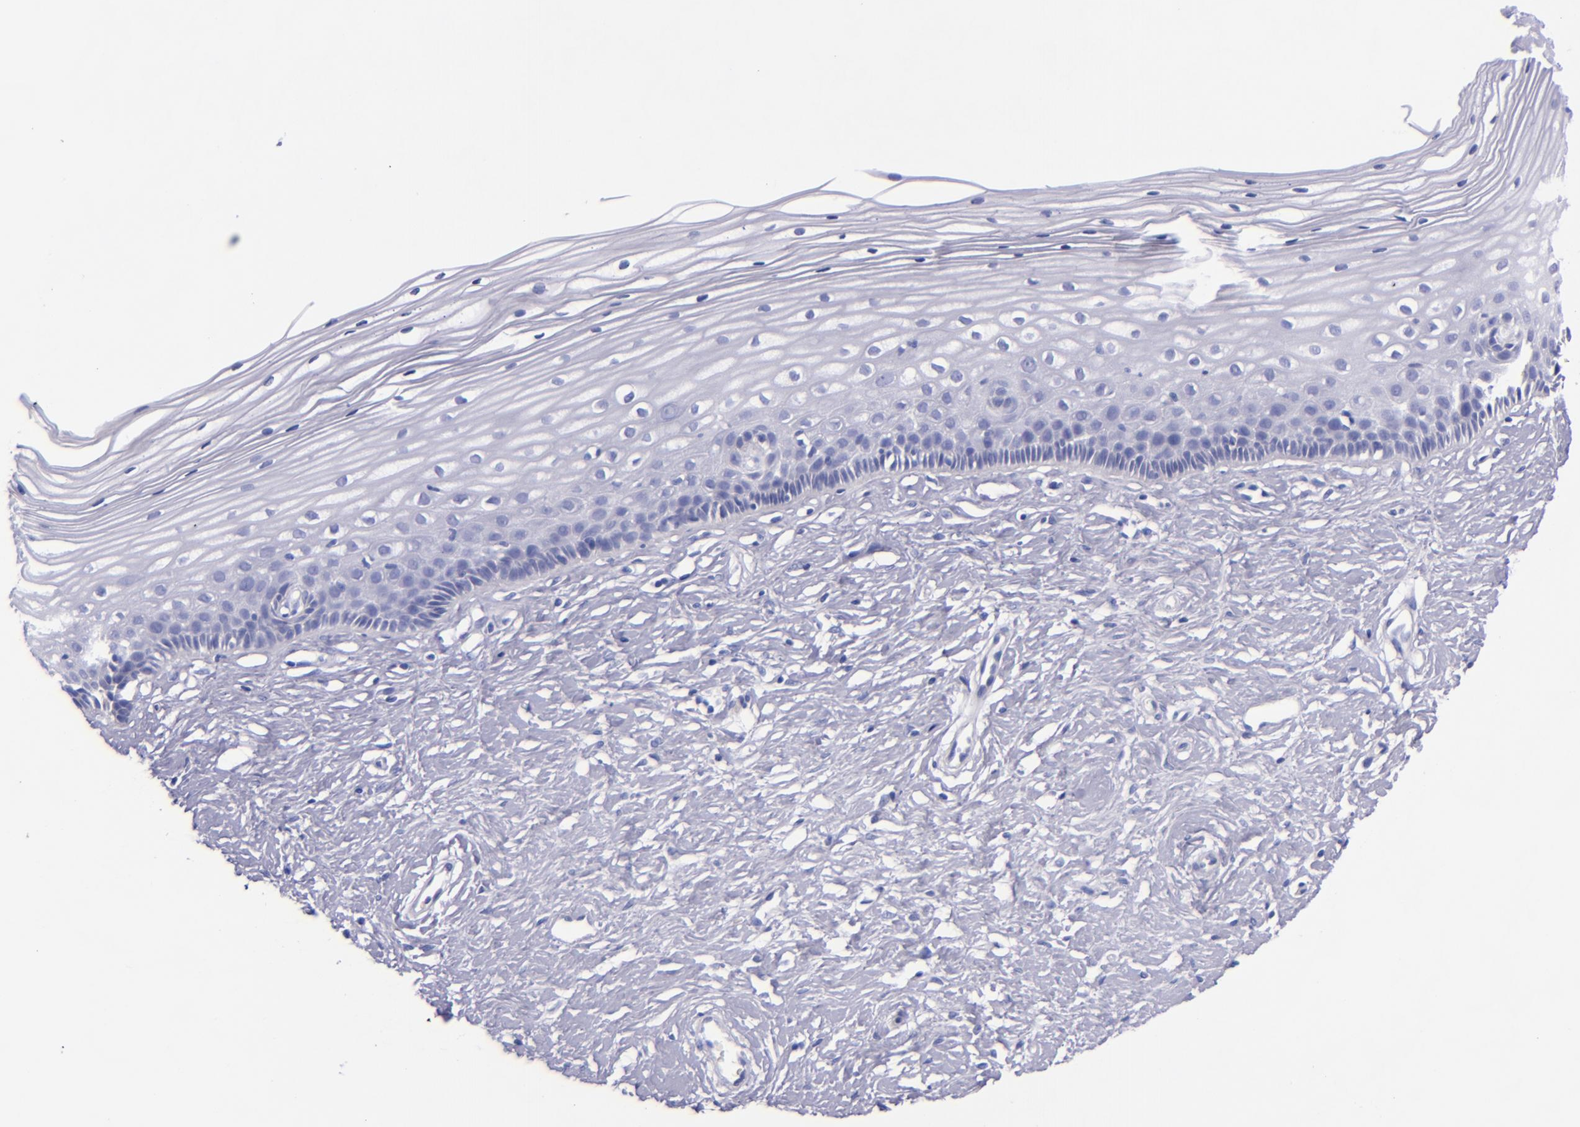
{"staining": {"intensity": "negative", "quantity": "none", "location": "none"}, "tissue": "cervix", "cell_type": "Glandular cells", "image_type": "normal", "snomed": [{"axis": "morphology", "description": "Normal tissue, NOS"}, {"axis": "topography", "description": "Cervix"}], "caption": "DAB (3,3'-diaminobenzidine) immunohistochemical staining of benign cervix shows no significant expression in glandular cells. (DAB (3,3'-diaminobenzidine) IHC visualized using brightfield microscopy, high magnification).", "gene": "LAG3", "patient": {"sex": "female", "age": 40}}